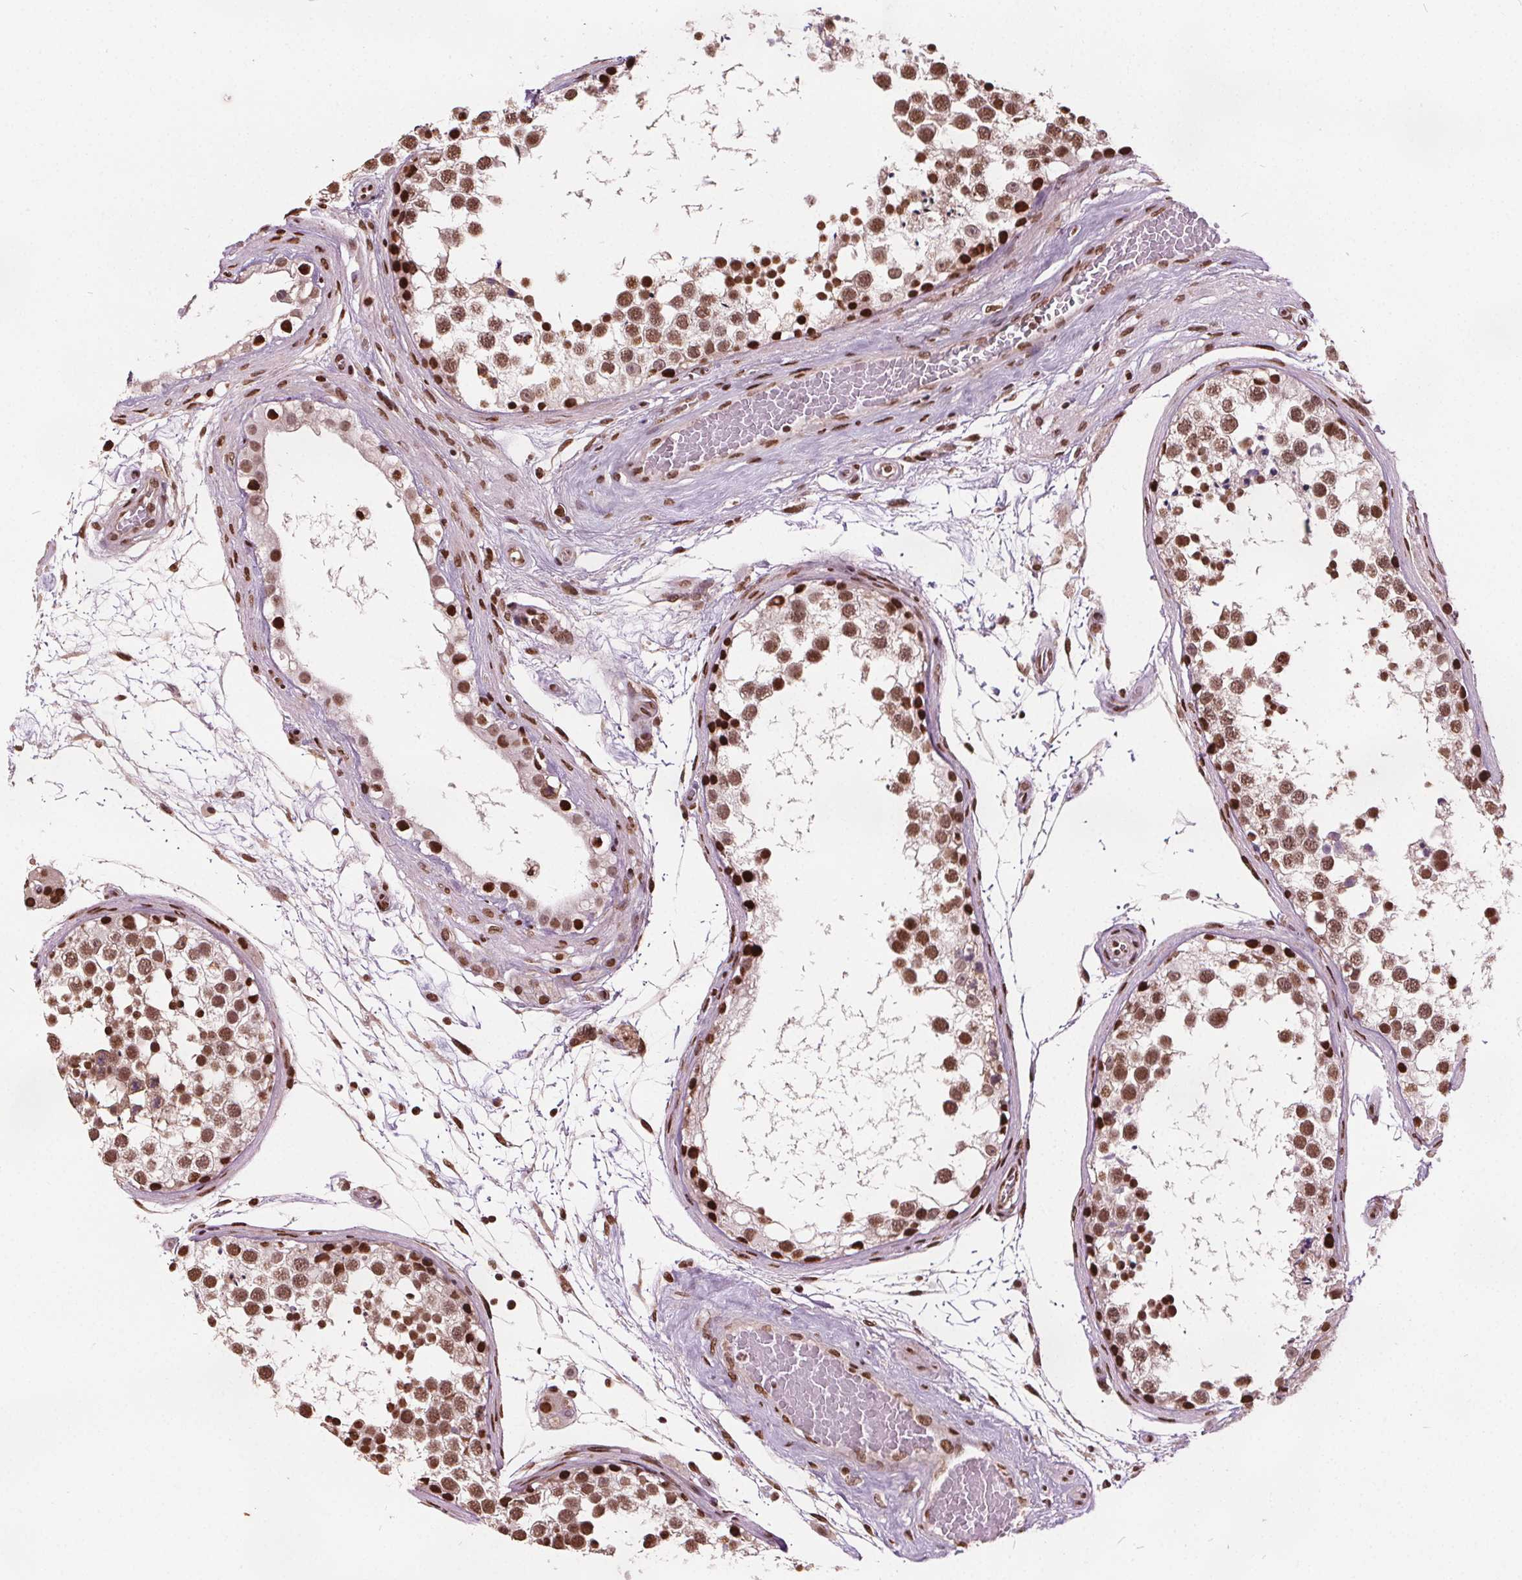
{"staining": {"intensity": "strong", "quantity": "25%-75%", "location": "nuclear"}, "tissue": "testis", "cell_type": "Cells in seminiferous ducts", "image_type": "normal", "snomed": [{"axis": "morphology", "description": "Normal tissue, NOS"}, {"axis": "morphology", "description": "Seminoma, NOS"}, {"axis": "topography", "description": "Testis"}], "caption": "Brown immunohistochemical staining in benign human testis reveals strong nuclear staining in approximately 25%-75% of cells in seminiferous ducts. The staining is performed using DAB (3,3'-diaminobenzidine) brown chromogen to label protein expression. The nuclei are counter-stained blue using hematoxylin.", "gene": "ISLR2", "patient": {"sex": "male", "age": 65}}